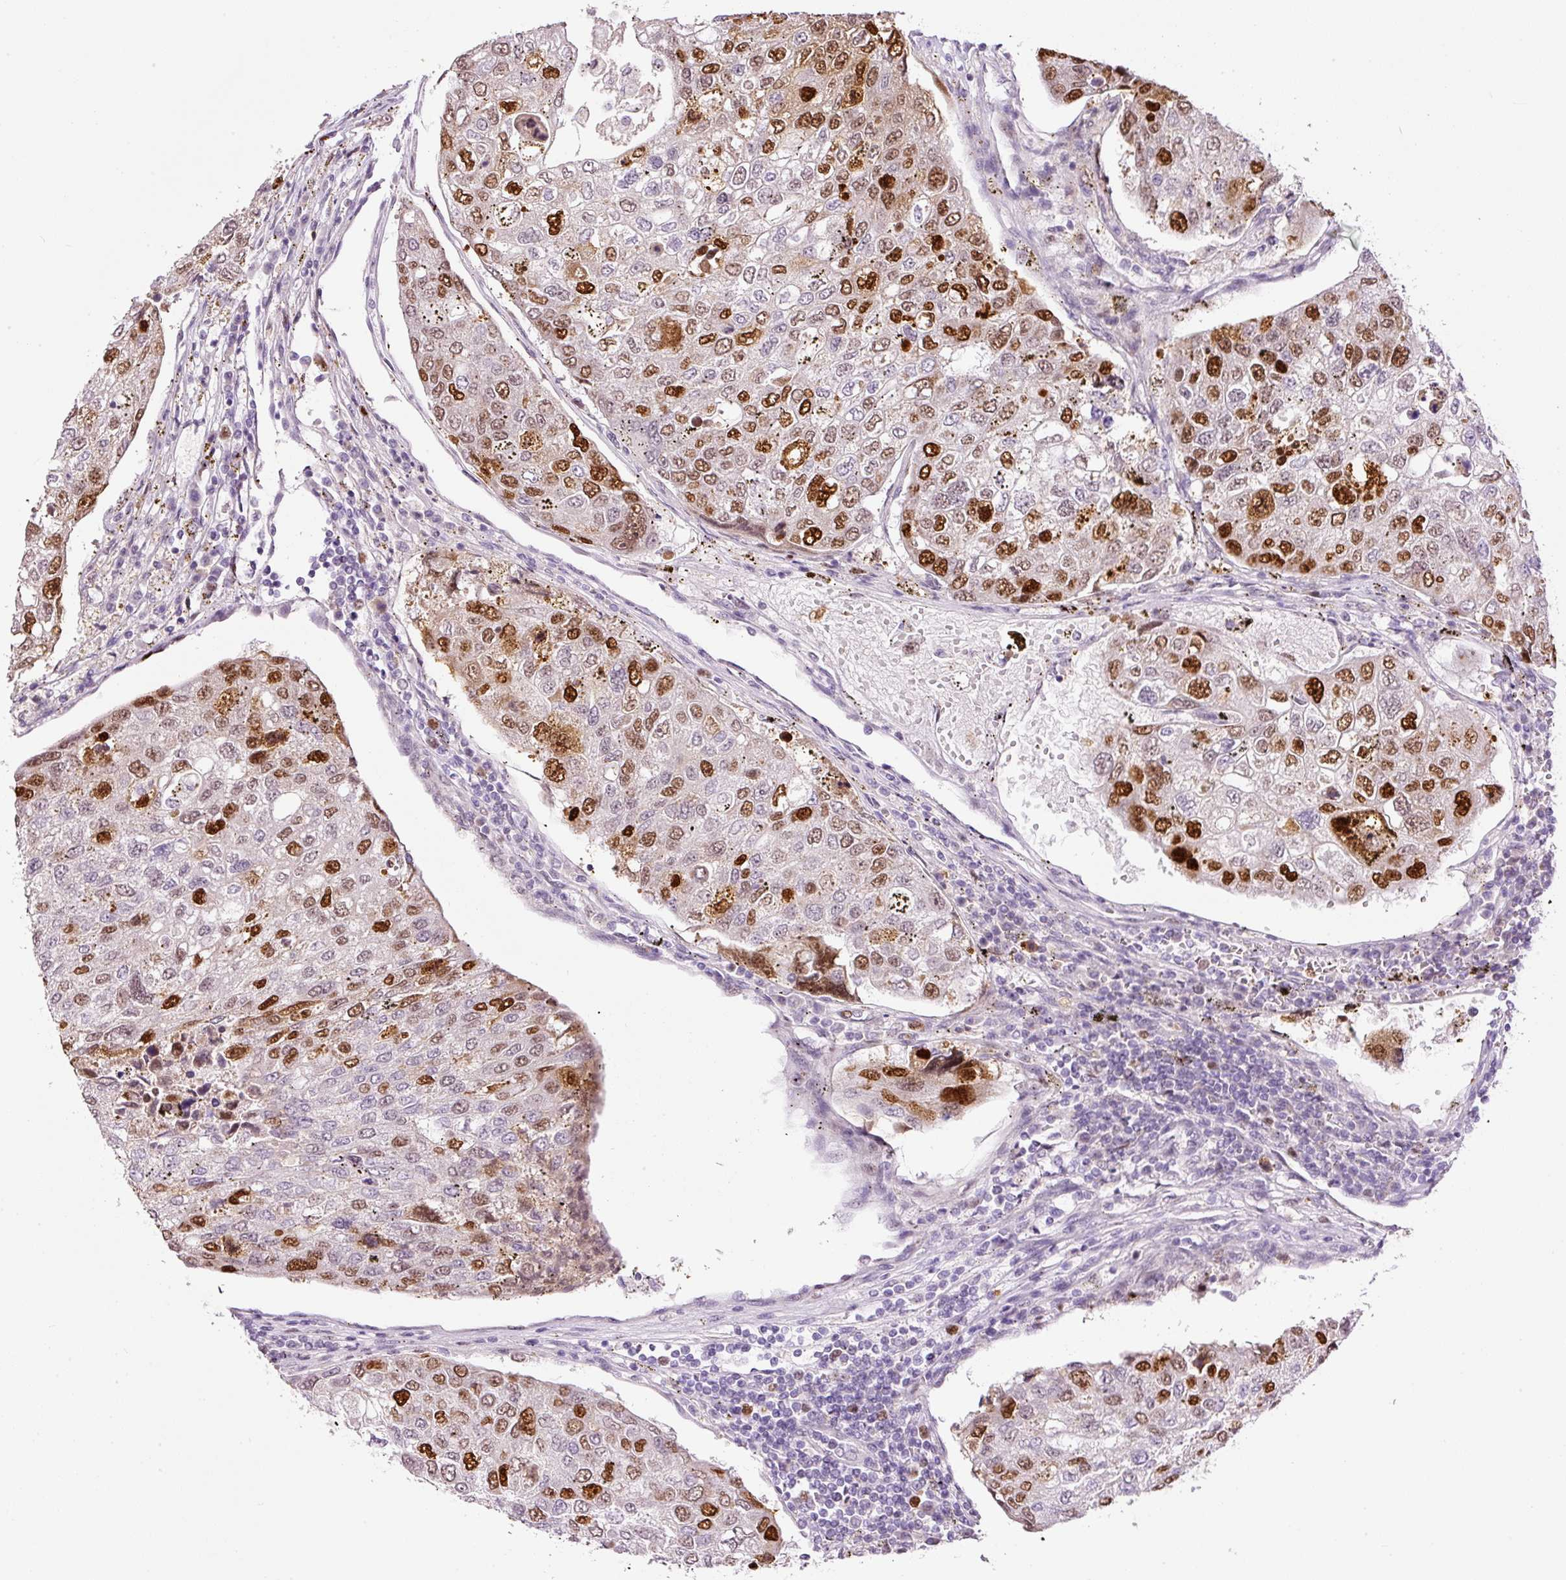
{"staining": {"intensity": "strong", "quantity": "25%-75%", "location": "cytoplasmic/membranous,nuclear"}, "tissue": "urothelial cancer", "cell_type": "Tumor cells", "image_type": "cancer", "snomed": [{"axis": "morphology", "description": "Urothelial carcinoma, High grade"}, {"axis": "topography", "description": "Lymph node"}, {"axis": "topography", "description": "Urinary bladder"}], "caption": "High-grade urothelial carcinoma was stained to show a protein in brown. There is high levels of strong cytoplasmic/membranous and nuclear positivity in about 25%-75% of tumor cells. The staining was performed using DAB, with brown indicating positive protein expression. Nuclei are stained blue with hematoxylin.", "gene": "KPNA2", "patient": {"sex": "male", "age": 51}}